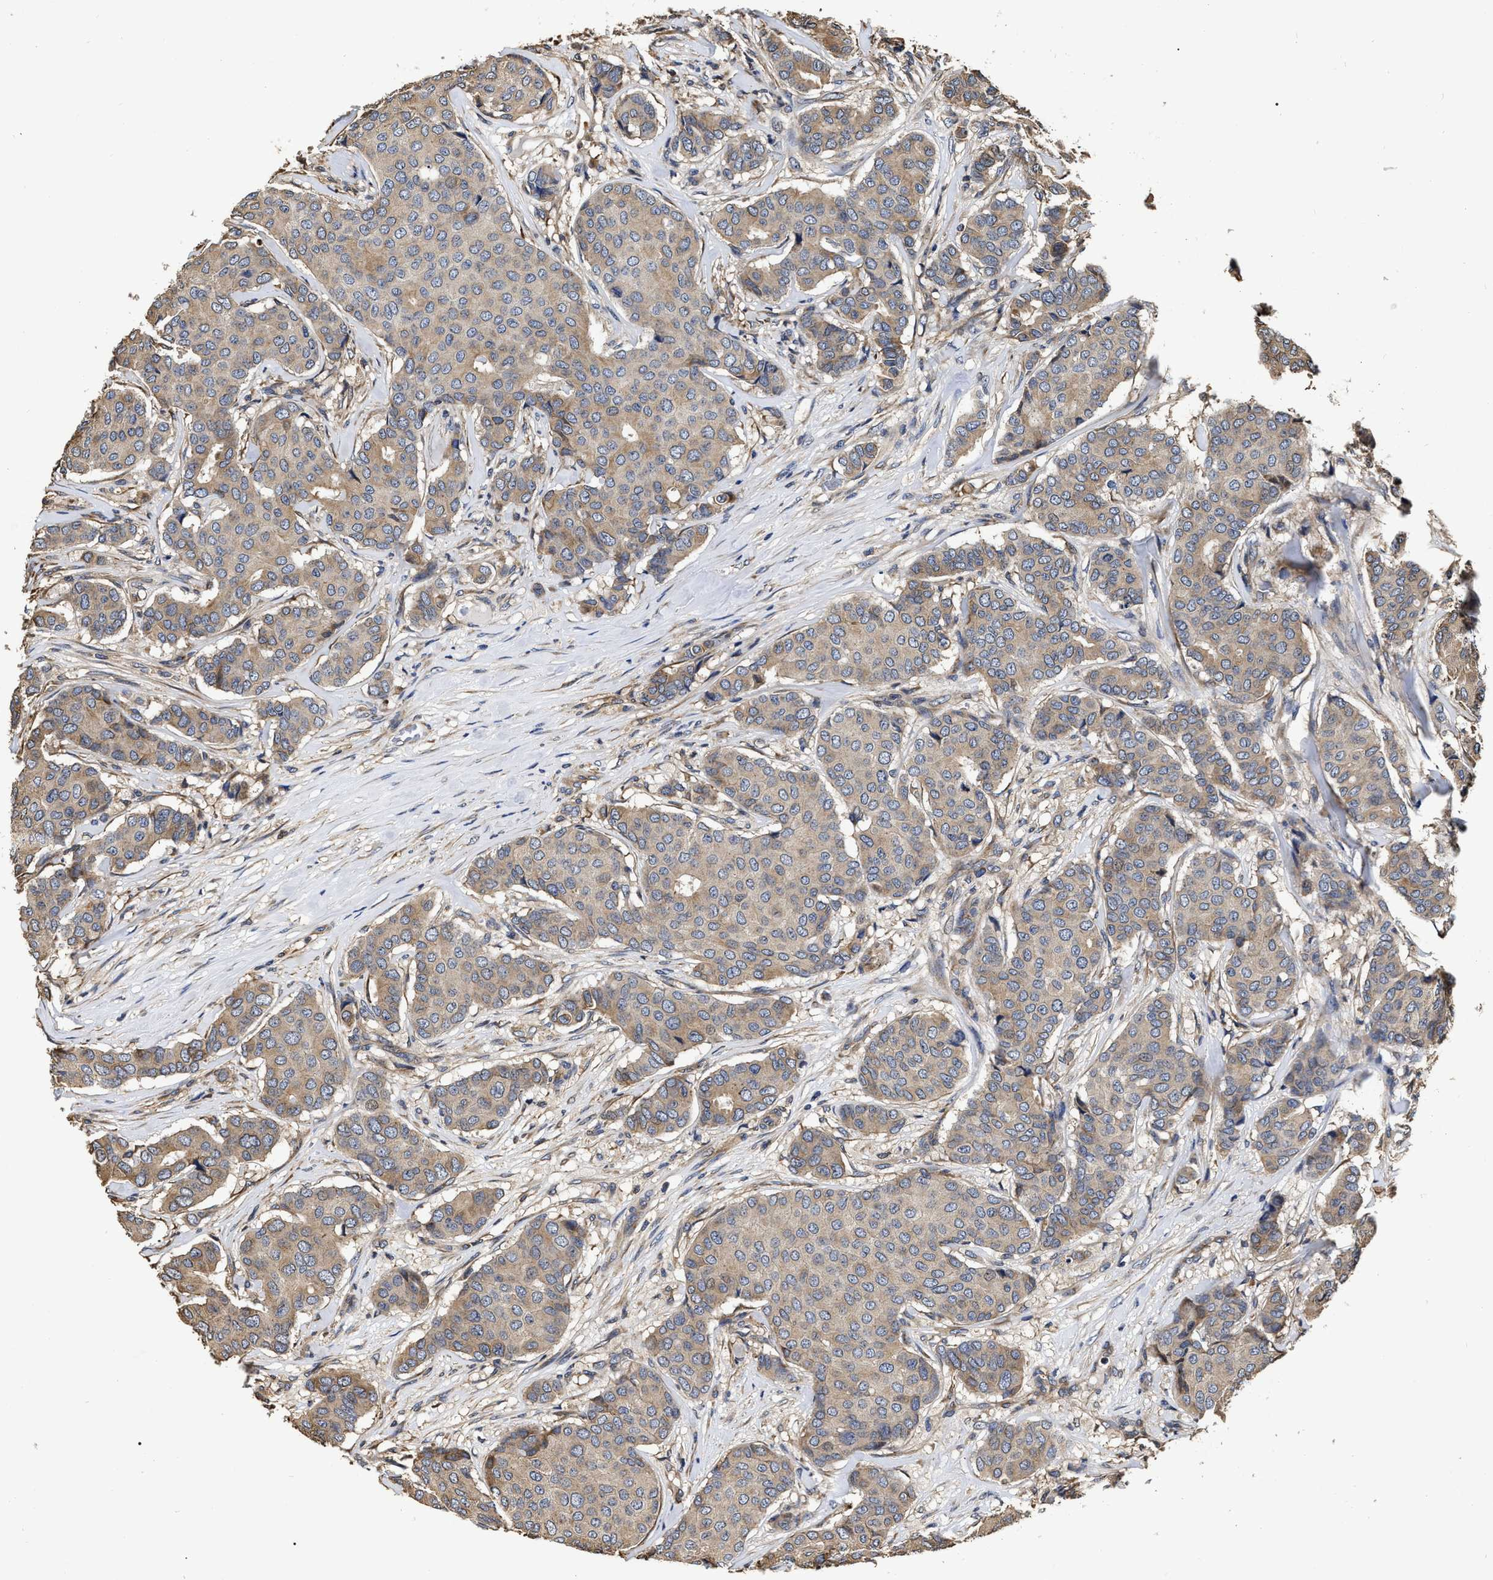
{"staining": {"intensity": "weak", "quantity": ">75%", "location": "cytoplasmic/membranous"}, "tissue": "breast cancer", "cell_type": "Tumor cells", "image_type": "cancer", "snomed": [{"axis": "morphology", "description": "Duct carcinoma"}, {"axis": "topography", "description": "Breast"}], "caption": "High-magnification brightfield microscopy of breast cancer stained with DAB (brown) and counterstained with hematoxylin (blue). tumor cells exhibit weak cytoplasmic/membranous expression is seen in approximately>75% of cells. (IHC, brightfield microscopy, high magnification).", "gene": "ABCG8", "patient": {"sex": "female", "age": 75}}